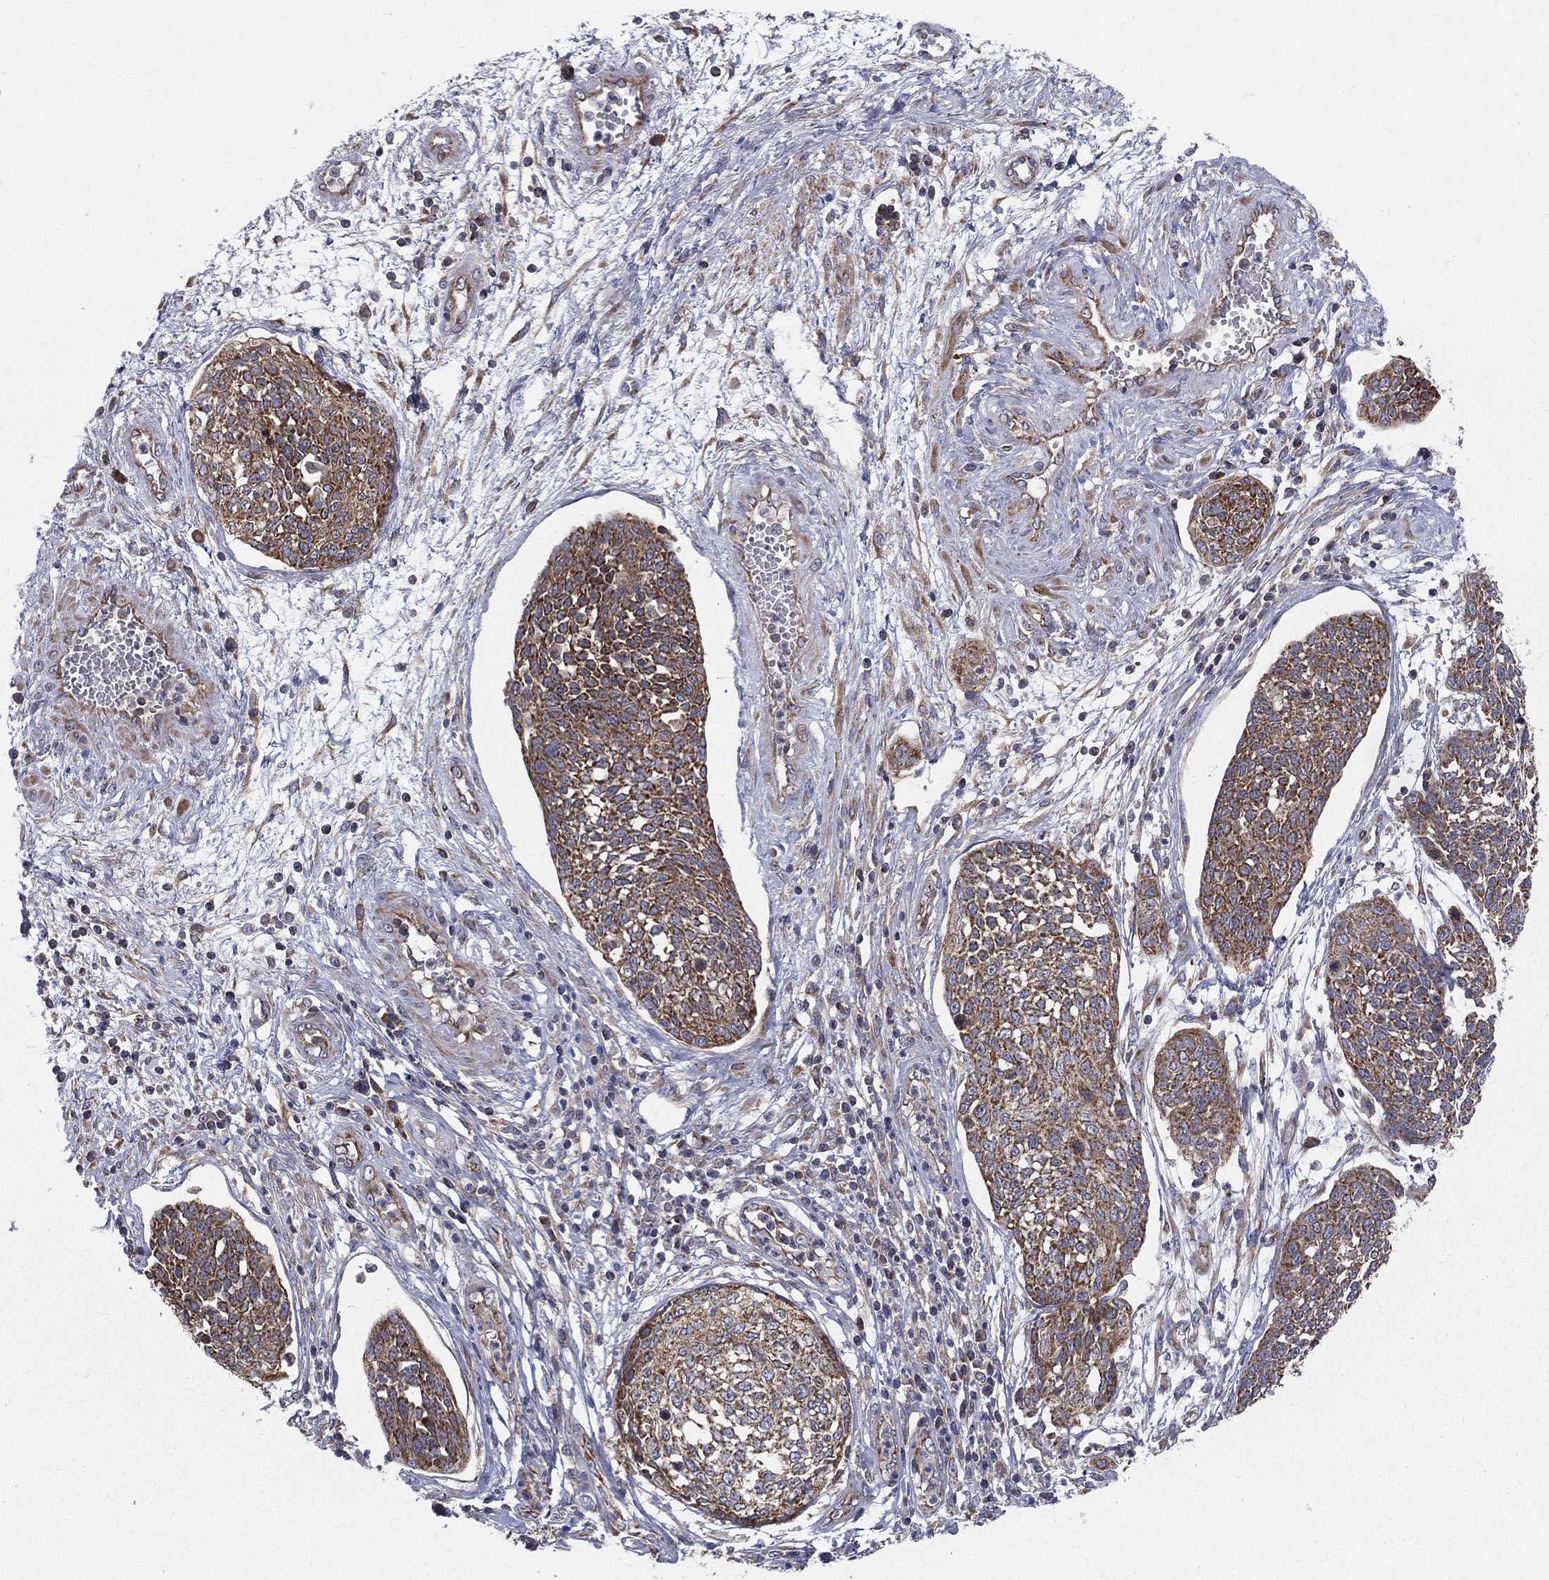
{"staining": {"intensity": "moderate", "quantity": ">75%", "location": "cytoplasmic/membranous"}, "tissue": "cervical cancer", "cell_type": "Tumor cells", "image_type": "cancer", "snomed": [{"axis": "morphology", "description": "Squamous cell carcinoma, NOS"}, {"axis": "topography", "description": "Cervix"}], "caption": "A histopathology image of human squamous cell carcinoma (cervical) stained for a protein displays moderate cytoplasmic/membranous brown staining in tumor cells. (DAB (3,3'-diaminobenzidine) IHC with brightfield microscopy, high magnification).", "gene": "MIX23", "patient": {"sex": "female", "age": 34}}